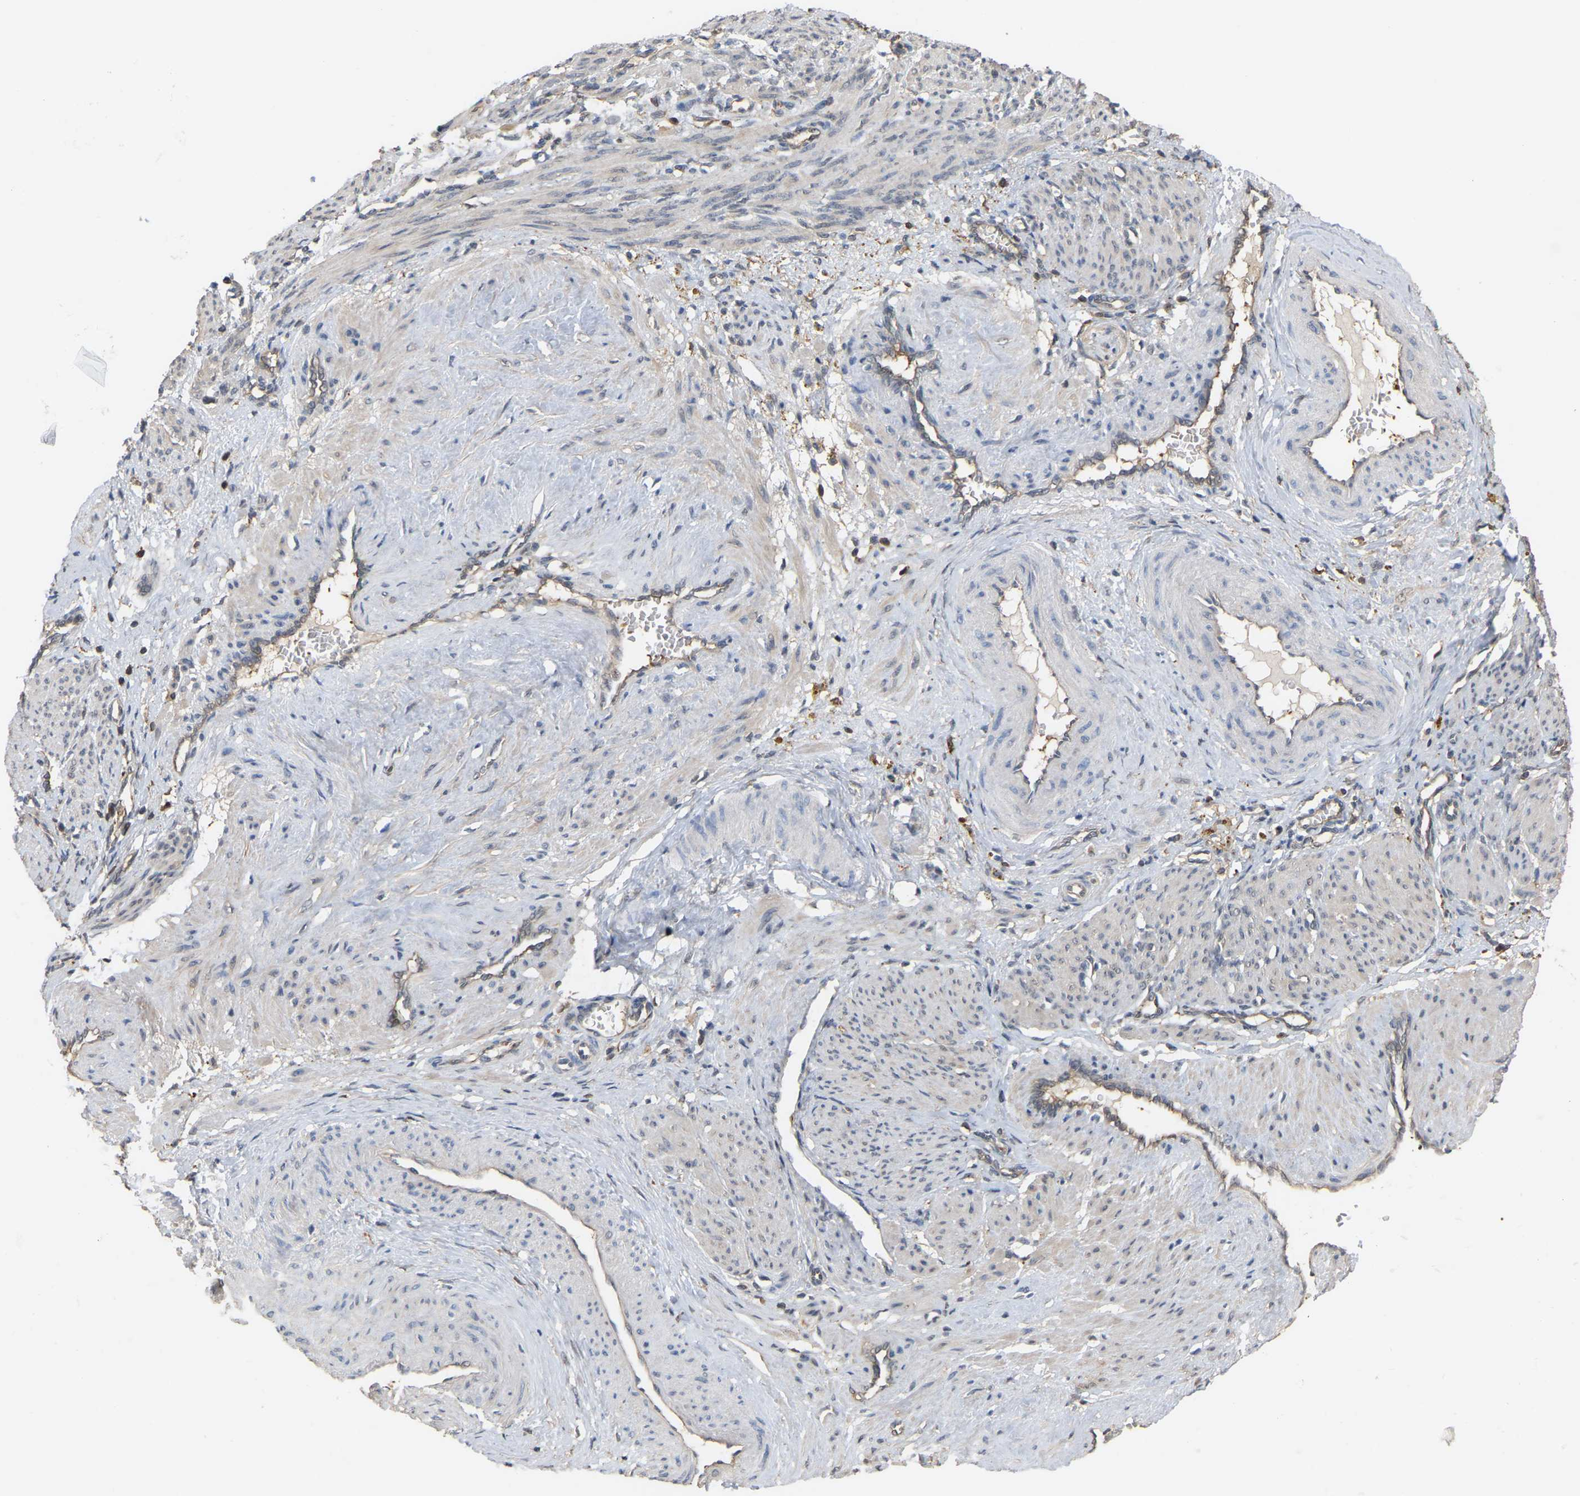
{"staining": {"intensity": "negative", "quantity": "none", "location": "none"}, "tissue": "smooth muscle", "cell_type": "Smooth muscle cells", "image_type": "normal", "snomed": [{"axis": "morphology", "description": "Normal tissue, NOS"}, {"axis": "topography", "description": "Endometrium"}], "caption": "Smooth muscle cells are negative for brown protein staining in normal smooth muscle. (DAB (3,3'-diaminobenzidine) immunohistochemistry (IHC) with hematoxylin counter stain).", "gene": "MTPN", "patient": {"sex": "female", "age": 33}}